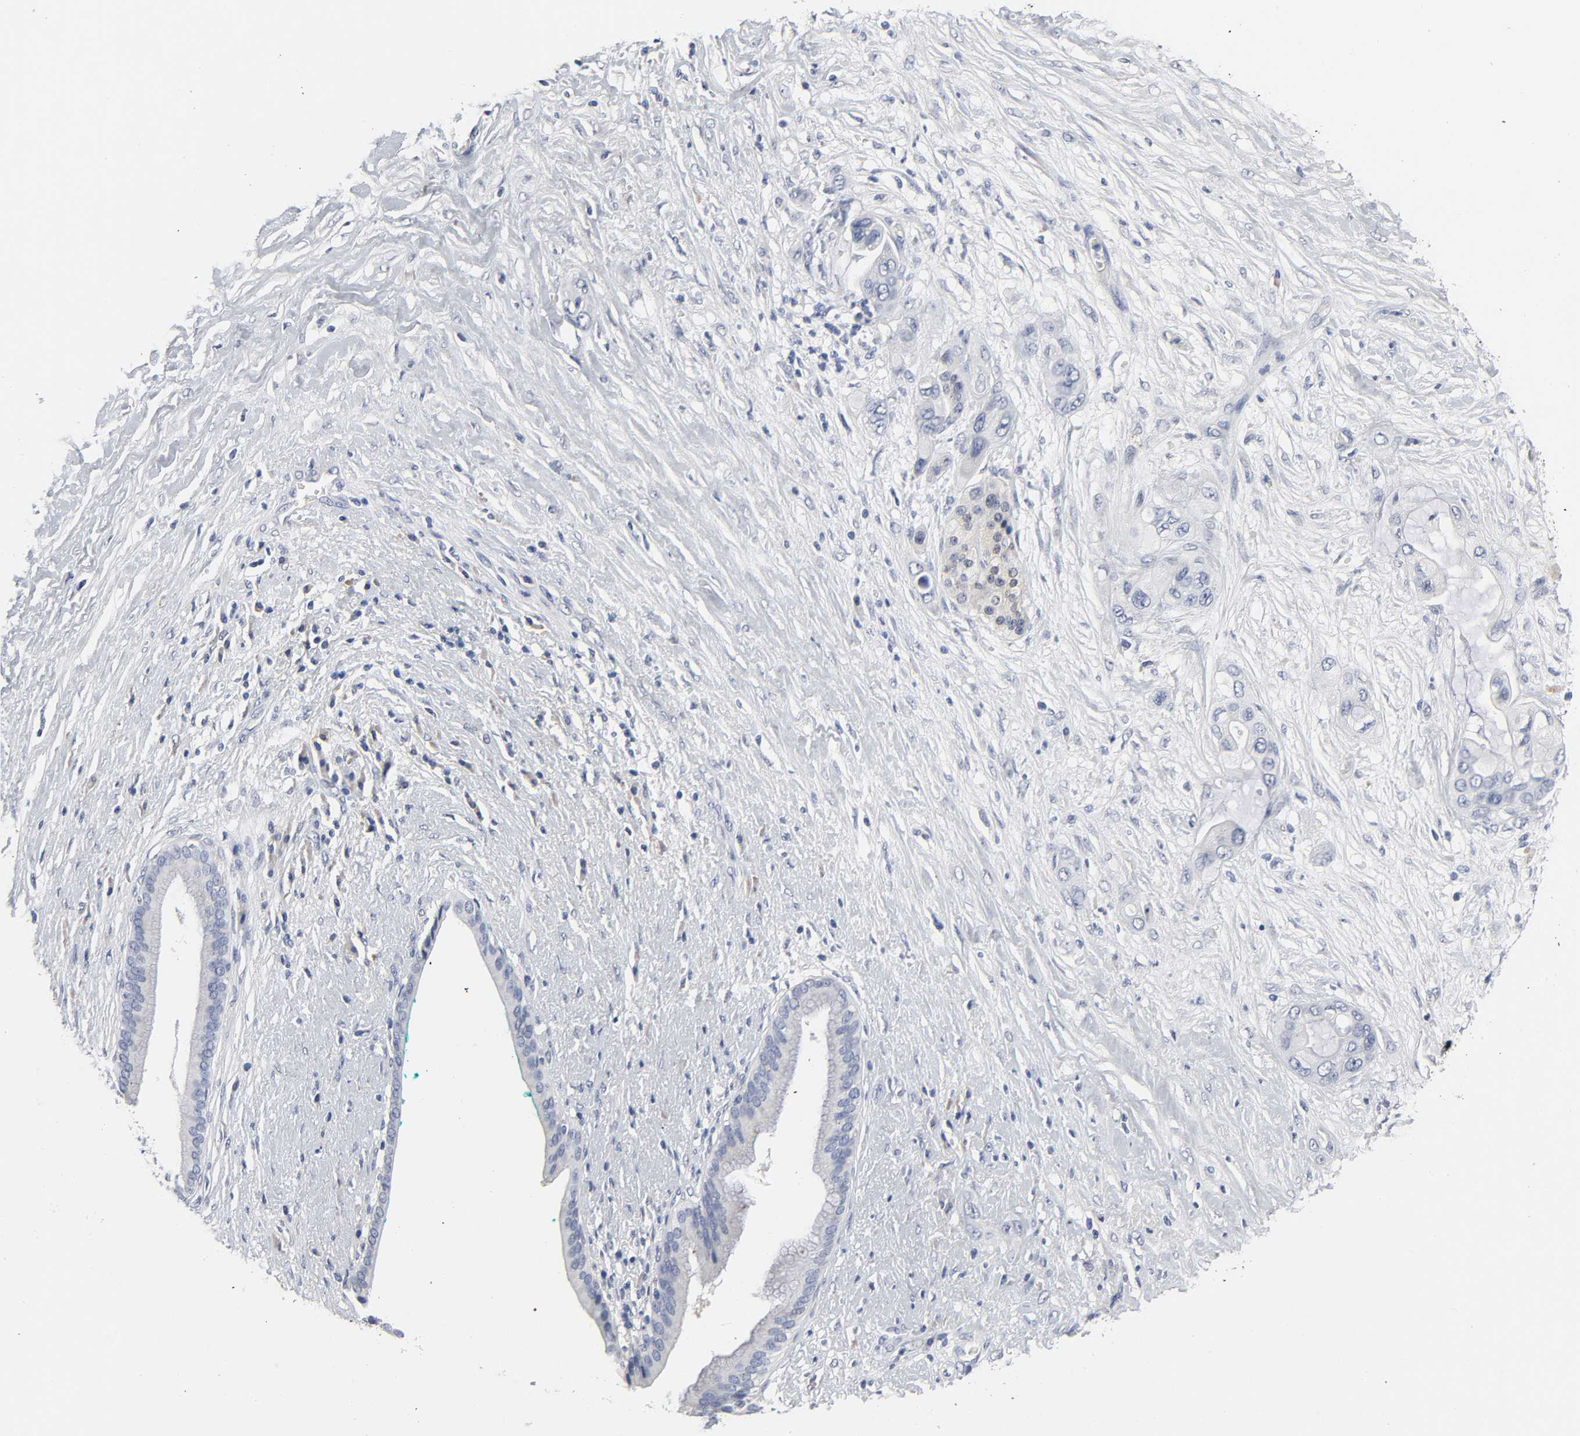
{"staining": {"intensity": "negative", "quantity": "none", "location": "none"}, "tissue": "pancreatic cancer", "cell_type": "Tumor cells", "image_type": "cancer", "snomed": [{"axis": "morphology", "description": "Adenocarcinoma, NOS"}, {"axis": "topography", "description": "Pancreas"}], "caption": "There is no significant staining in tumor cells of pancreatic adenocarcinoma.", "gene": "SALL2", "patient": {"sex": "female", "age": 59}}